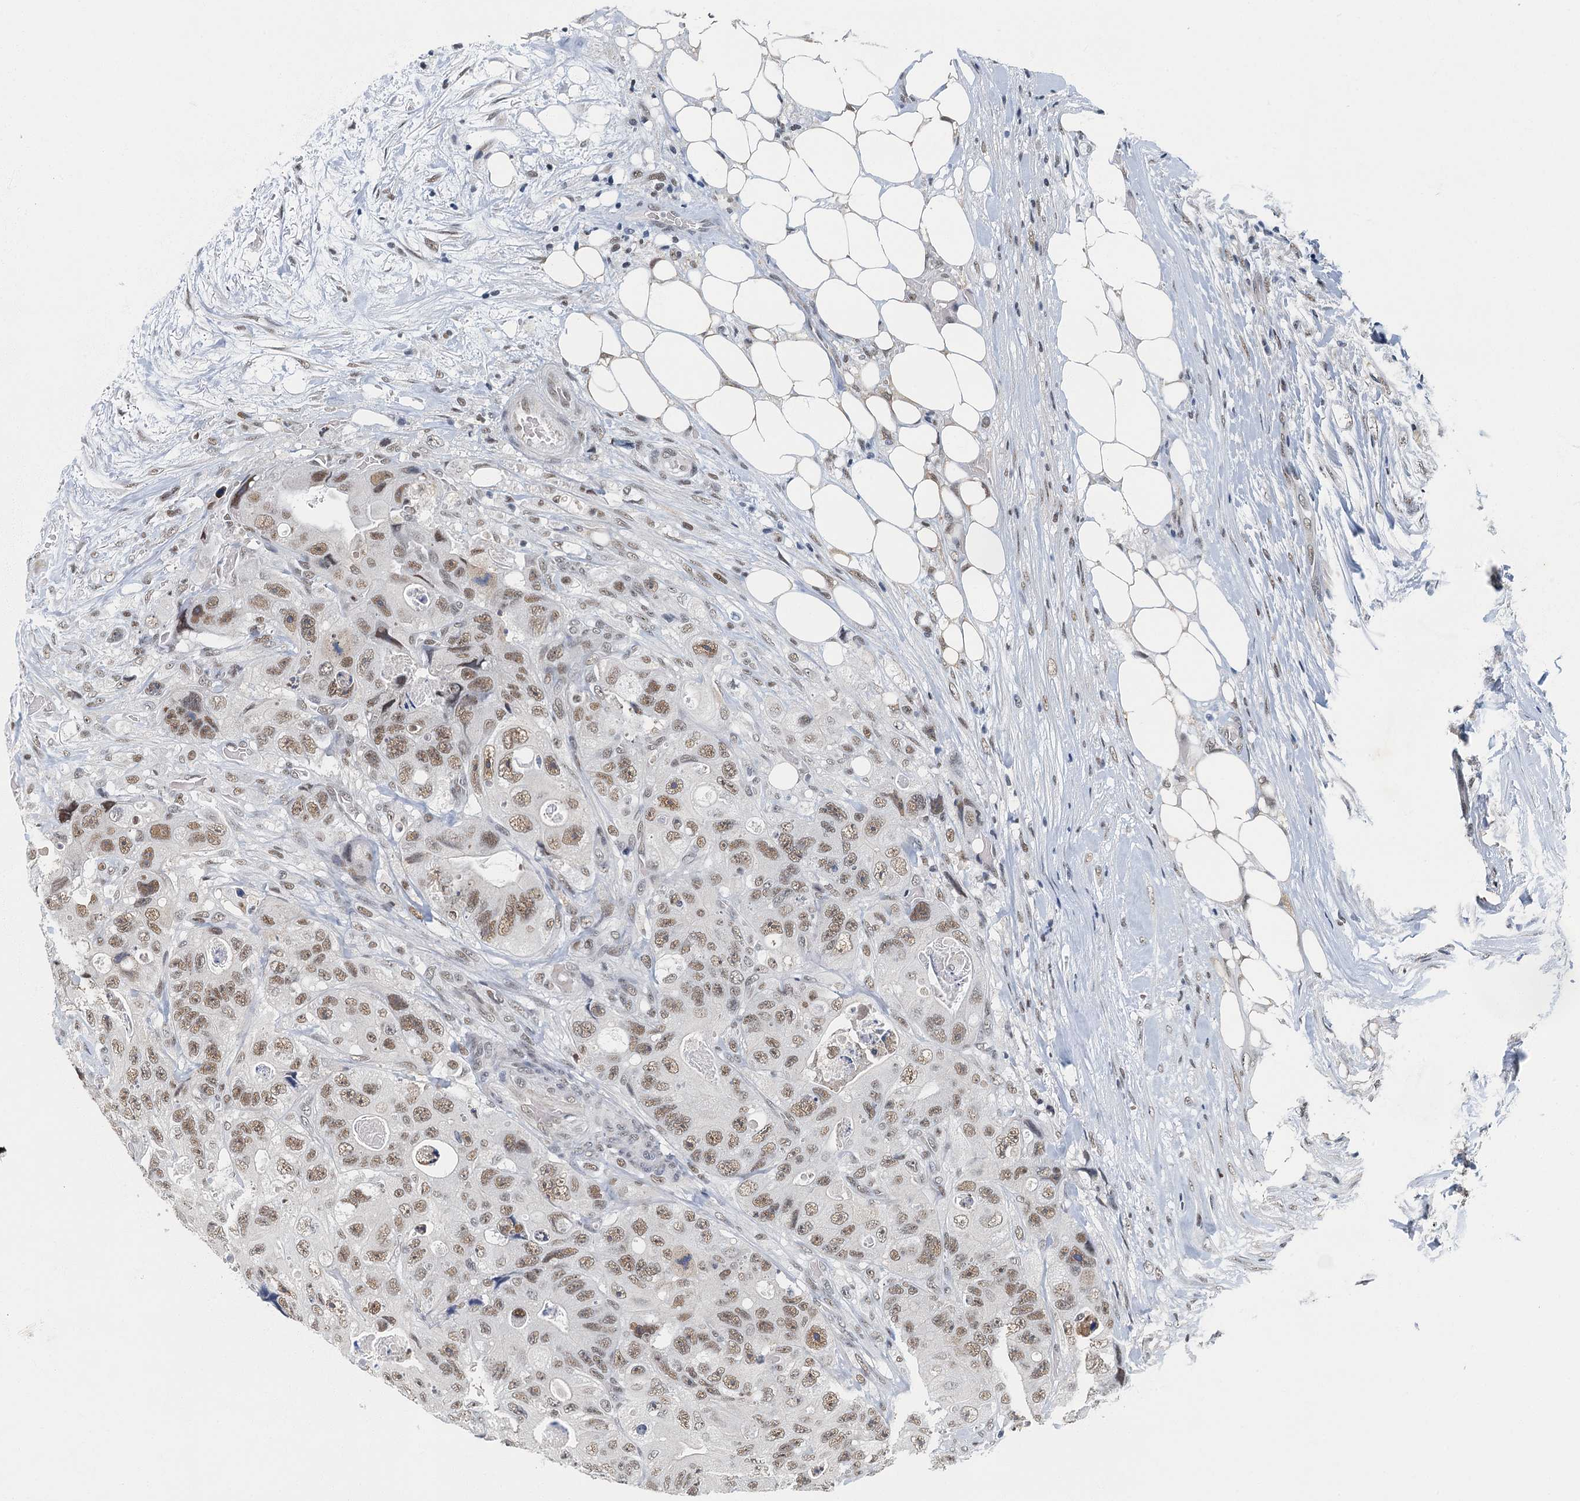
{"staining": {"intensity": "moderate", "quantity": ">75%", "location": "nuclear"}, "tissue": "colorectal cancer", "cell_type": "Tumor cells", "image_type": "cancer", "snomed": [{"axis": "morphology", "description": "Adenocarcinoma, NOS"}, {"axis": "topography", "description": "Colon"}], "caption": "Immunohistochemical staining of human colorectal adenocarcinoma demonstrates medium levels of moderate nuclear protein expression in approximately >75% of tumor cells. (IHC, brightfield microscopy, high magnification).", "gene": "GADL1", "patient": {"sex": "female", "age": 46}}